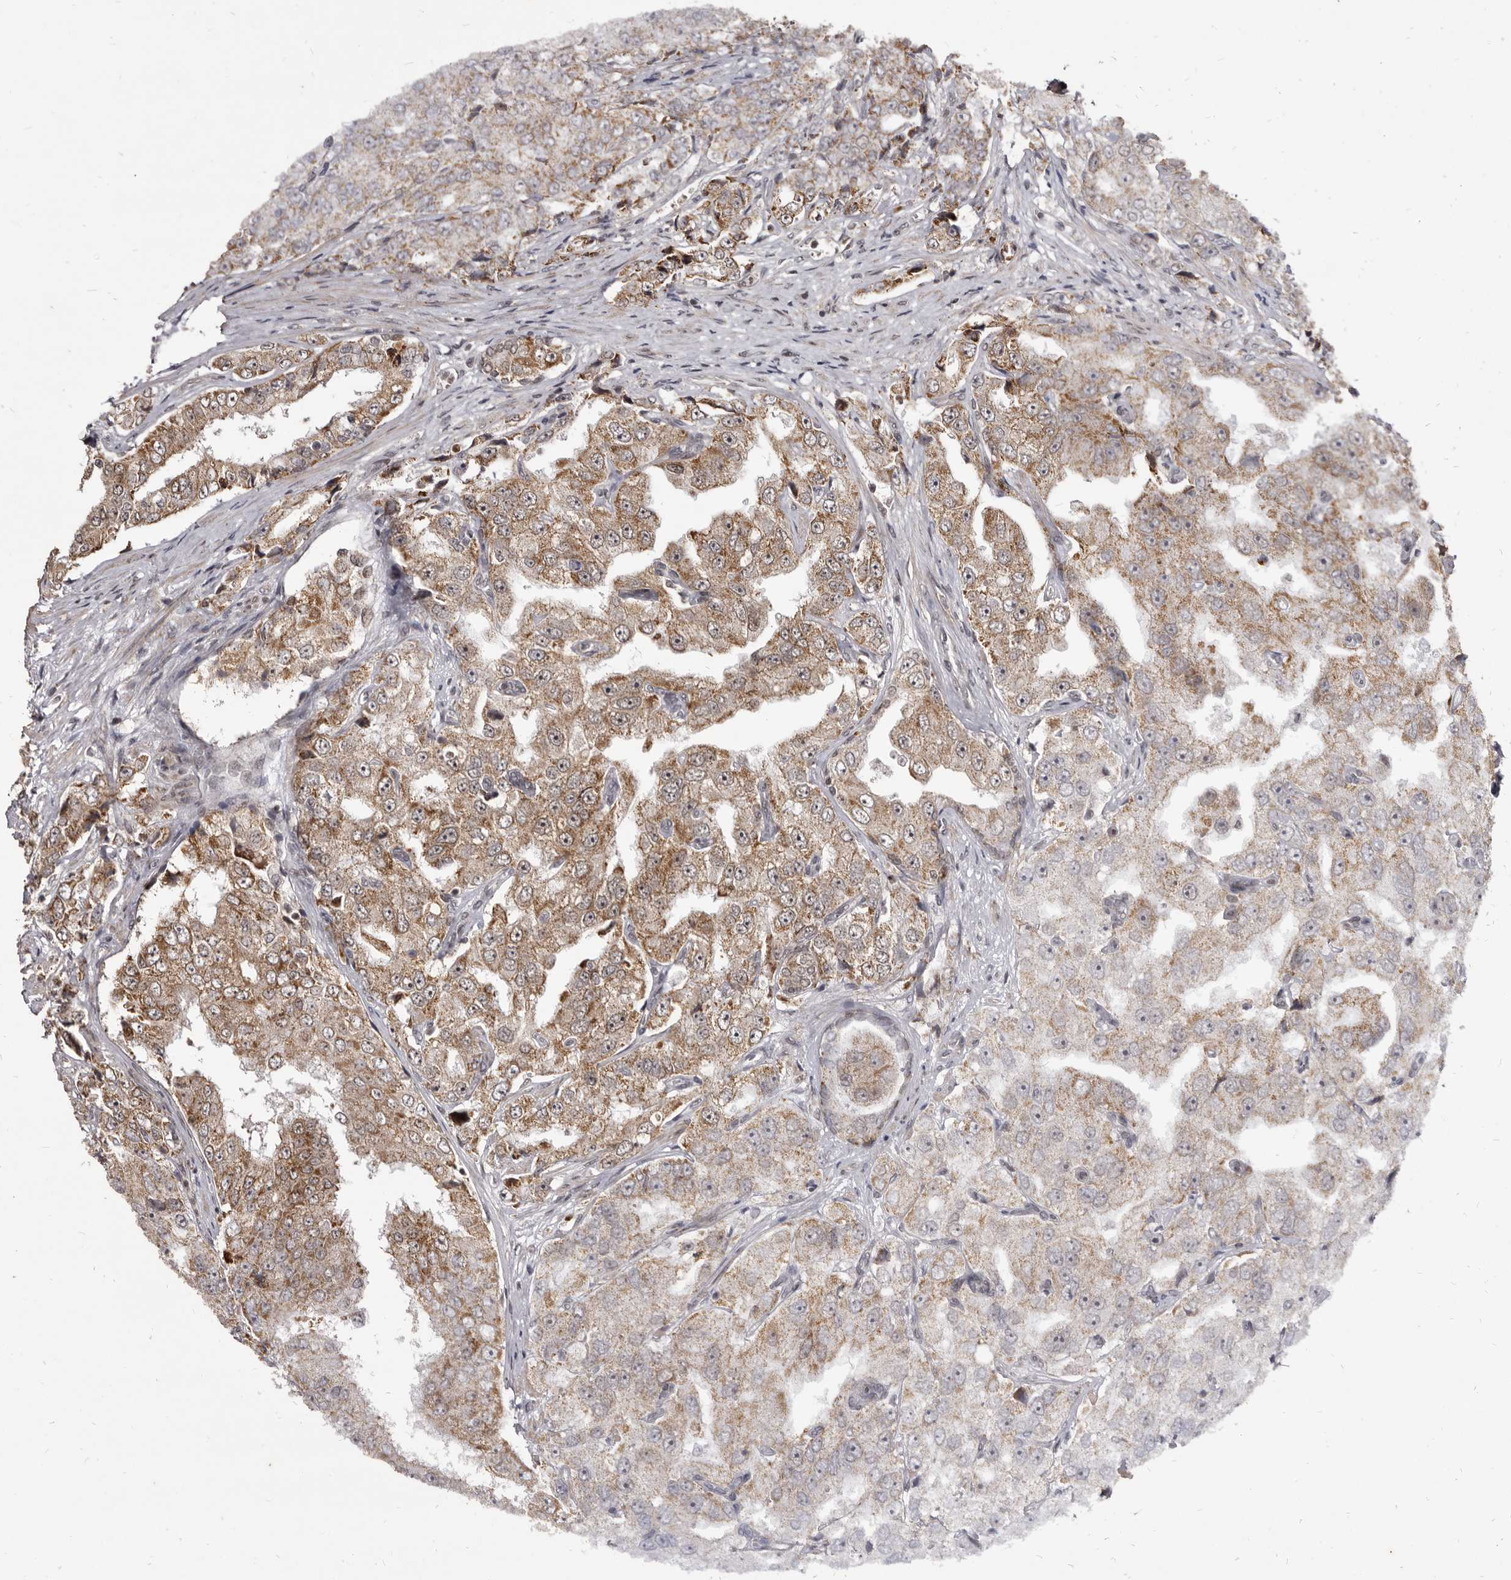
{"staining": {"intensity": "moderate", "quantity": ">75%", "location": "cytoplasmic/membranous"}, "tissue": "prostate cancer", "cell_type": "Tumor cells", "image_type": "cancer", "snomed": [{"axis": "morphology", "description": "Adenocarcinoma, High grade"}, {"axis": "topography", "description": "Prostate"}], "caption": "Prostate cancer was stained to show a protein in brown. There is medium levels of moderate cytoplasmic/membranous staining in approximately >75% of tumor cells.", "gene": "THUMPD1", "patient": {"sex": "male", "age": 58}}